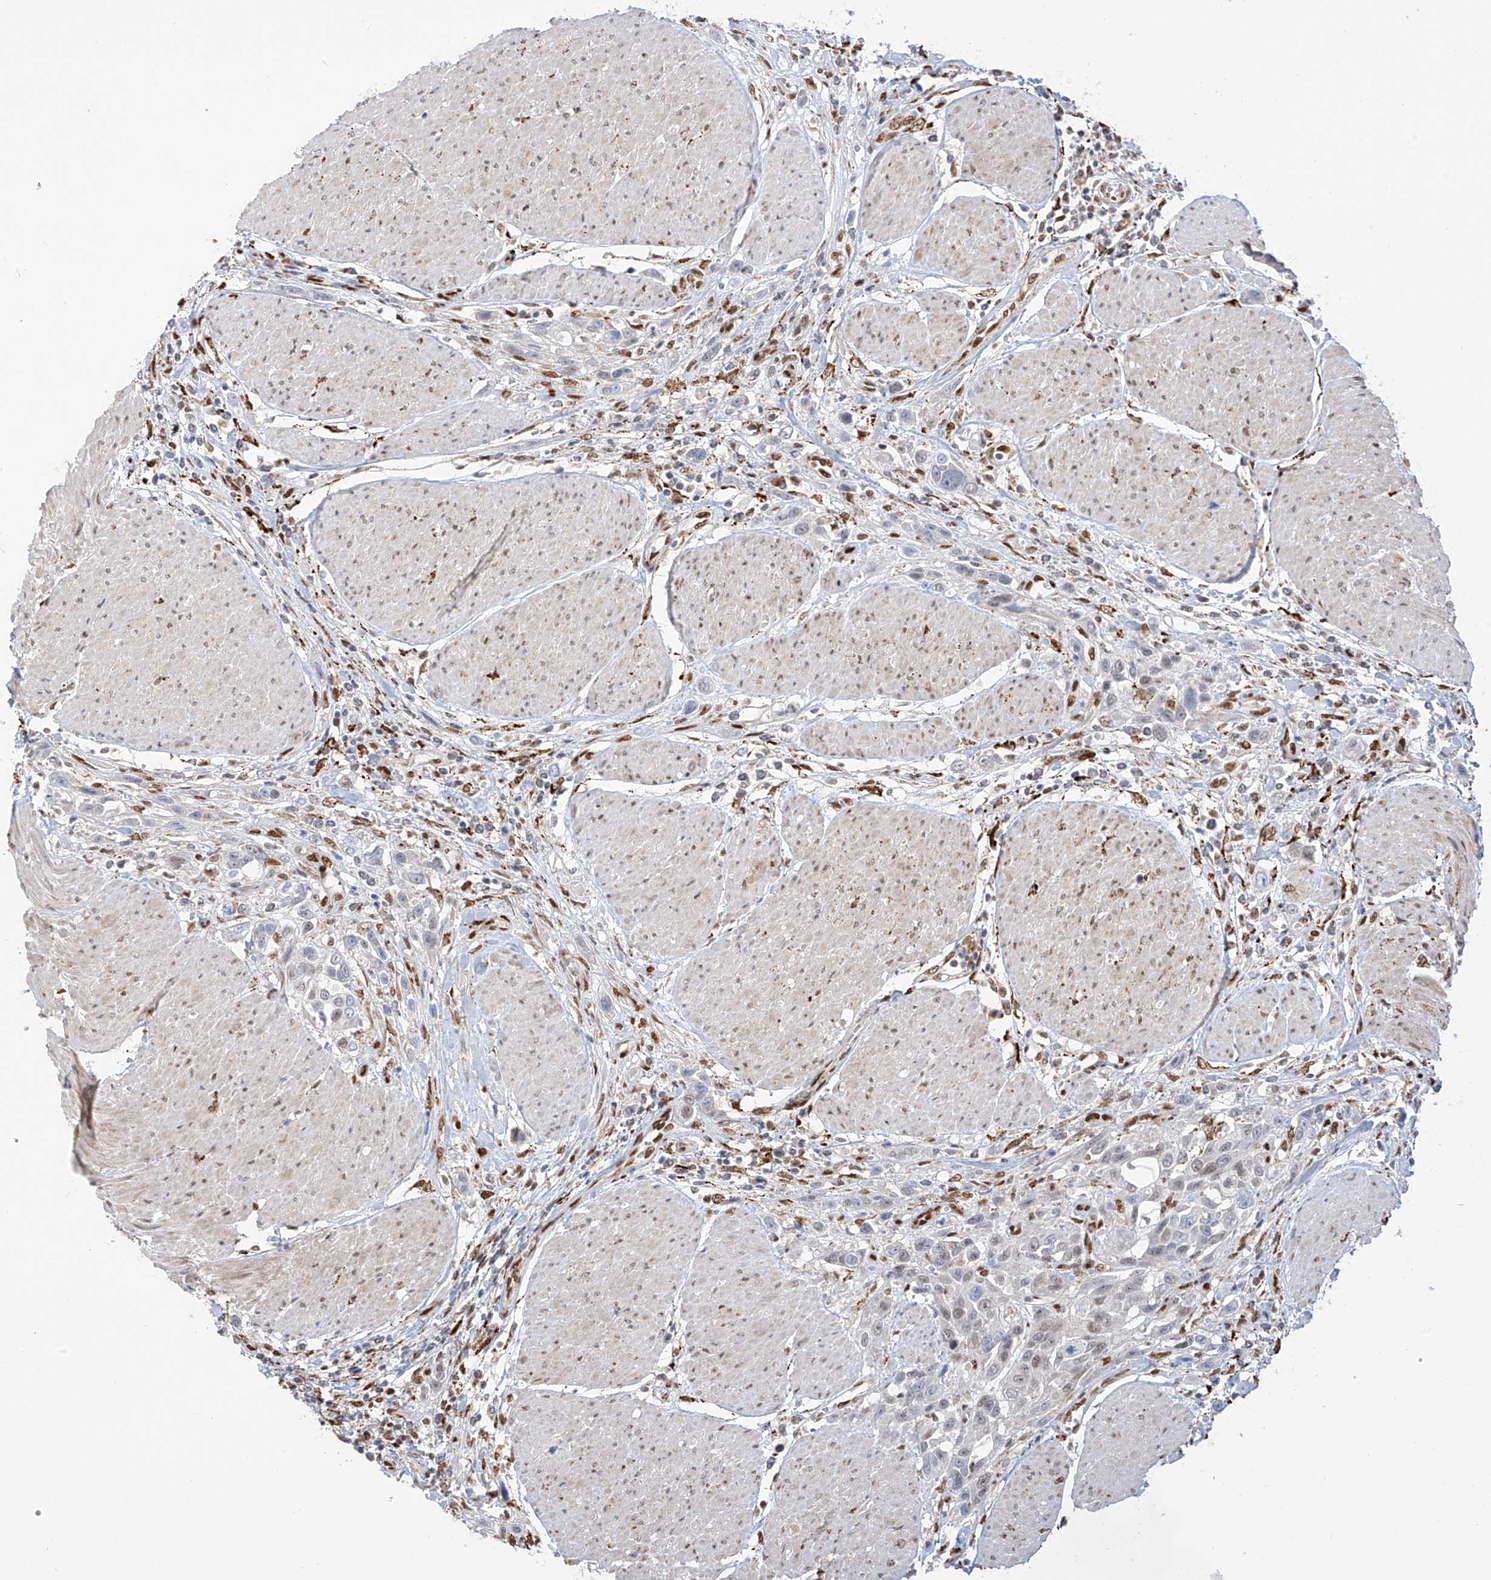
{"staining": {"intensity": "negative", "quantity": "none", "location": "none"}, "tissue": "urothelial cancer", "cell_type": "Tumor cells", "image_type": "cancer", "snomed": [{"axis": "morphology", "description": "Urothelial carcinoma, High grade"}, {"axis": "topography", "description": "Urinary bladder"}], "caption": "Tumor cells show no significant expression in high-grade urothelial carcinoma.", "gene": "PM20D2", "patient": {"sex": "male", "age": 50}}